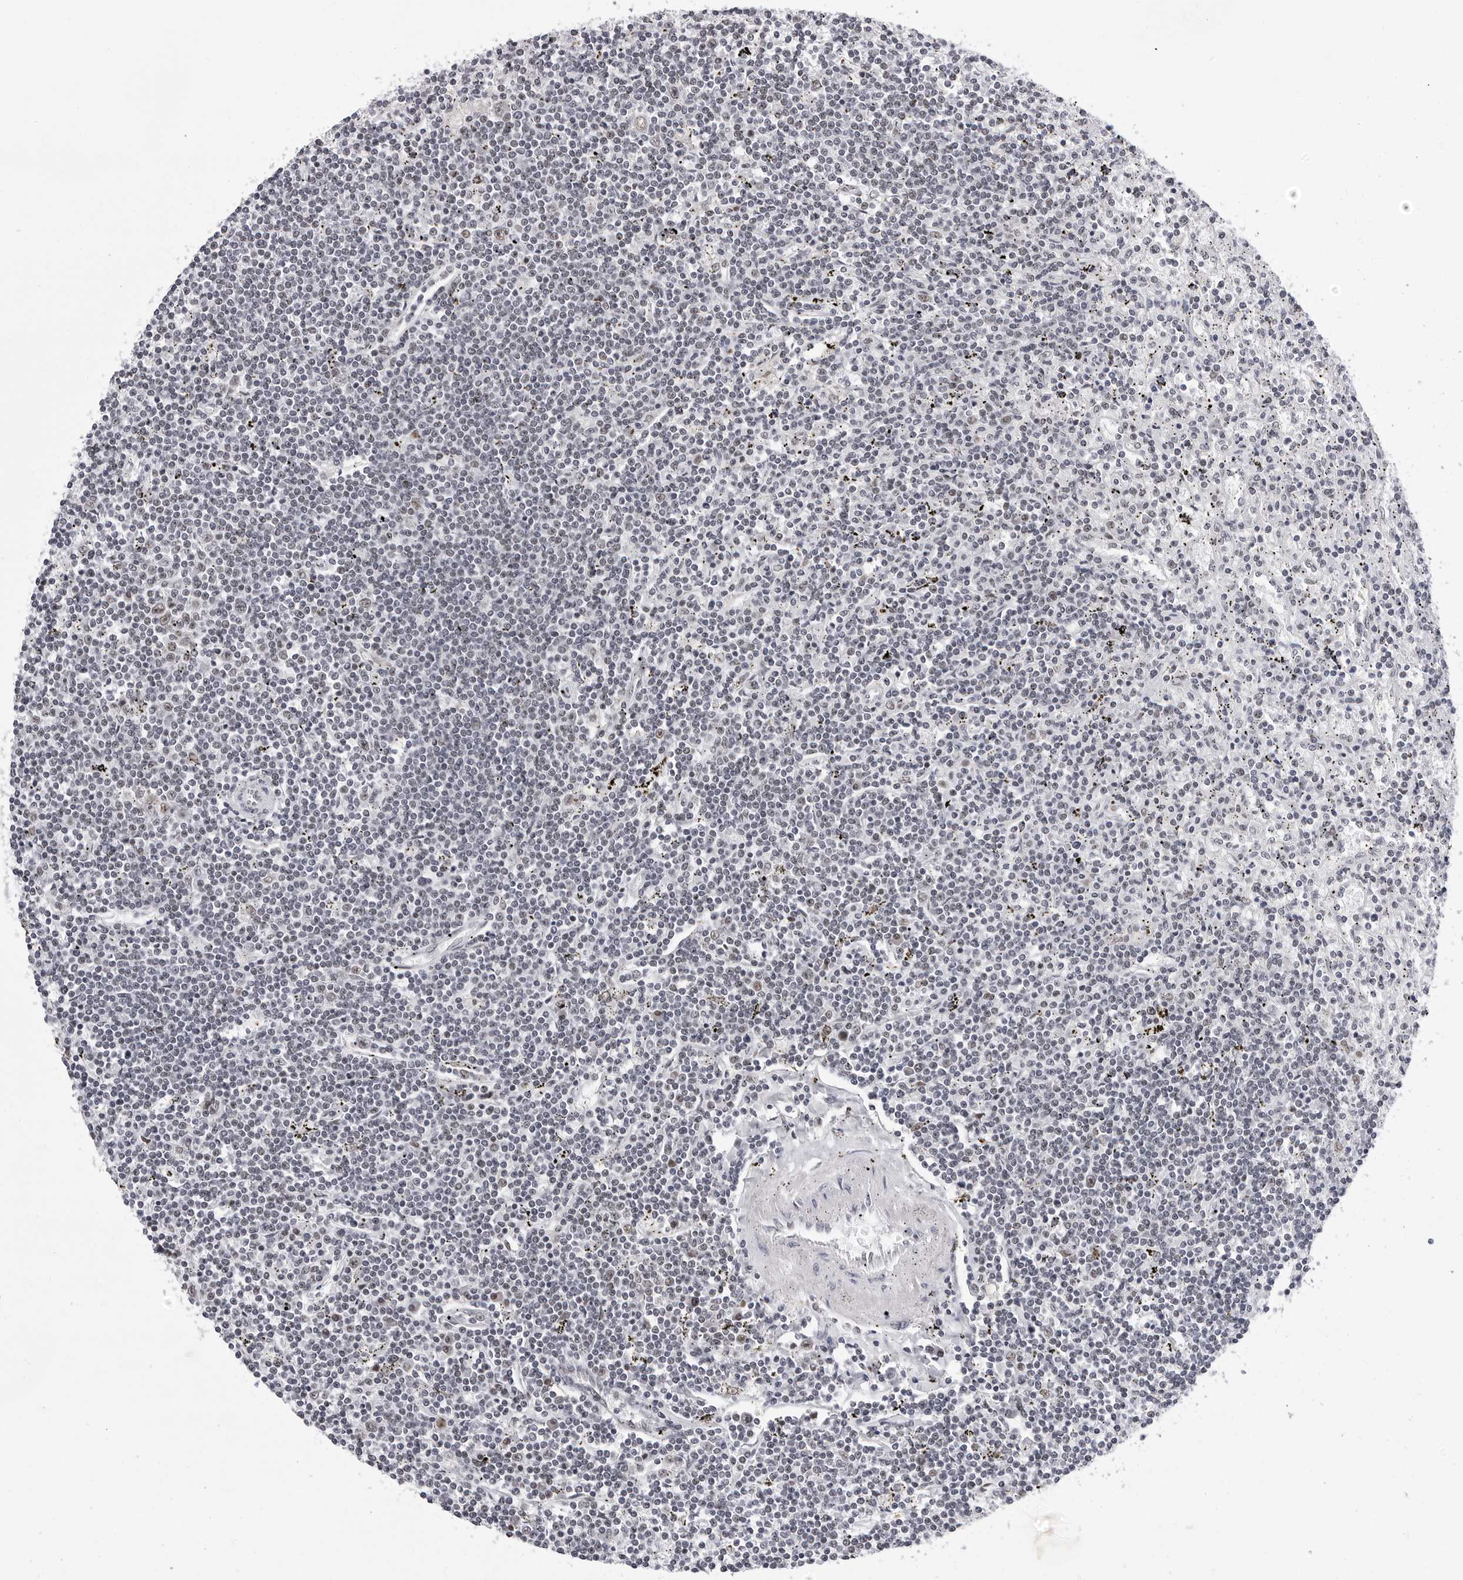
{"staining": {"intensity": "negative", "quantity": "none", "location": "none"}, "tissue": "lymphoma", "cell_type": "Tumor cells", "image_type": "cancer", "snomed": [{"axis": "morphology", "description": "Malignant lymphoma, non-Hodgkin's type, Low grade"}, {"axis": "topography", "description": "Spleen"}], "caption": "IHC of human lymphoma exhibits no expression in tumor cells.", "gene": "SF3B4", "patient": {"sex": "male", "age": 76}}